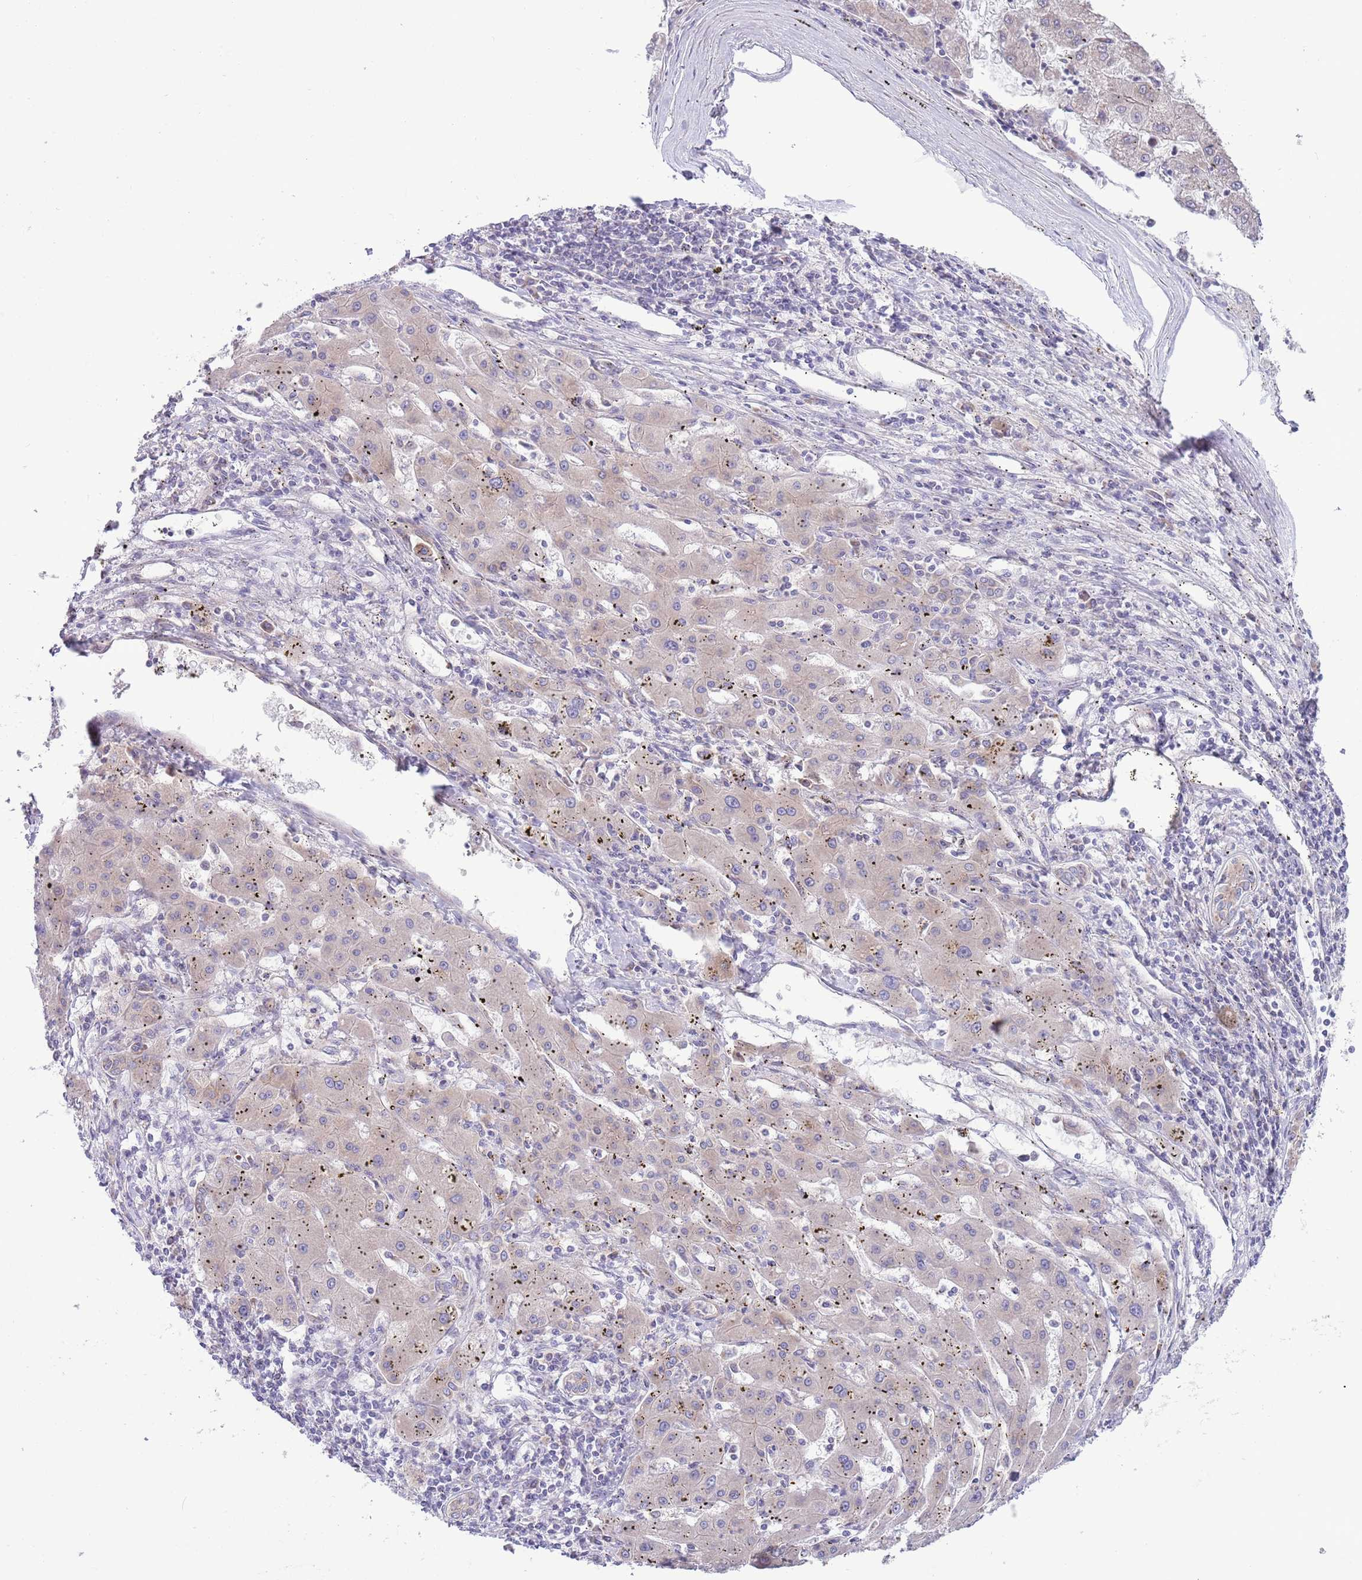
{"staining": {"intensity": "negative", "quantity": "none", "location": "none"}, "tissue": "liver cancer", "cell_type": "Tumor cells", "image_type": "cancer", "snomed": [{"axis": "morphology", "description": "Carcinoma, Hepatocellular, NOS"}, {"axis": "topography", "description": "Liver"}], "caption": "This is an immunohistochemistry image of human hepatocellular carcinoma (liver). There is no positivity in tumor cells.", "gene": "TOMM5", "patient": {"sex": "male", "age": 72}}